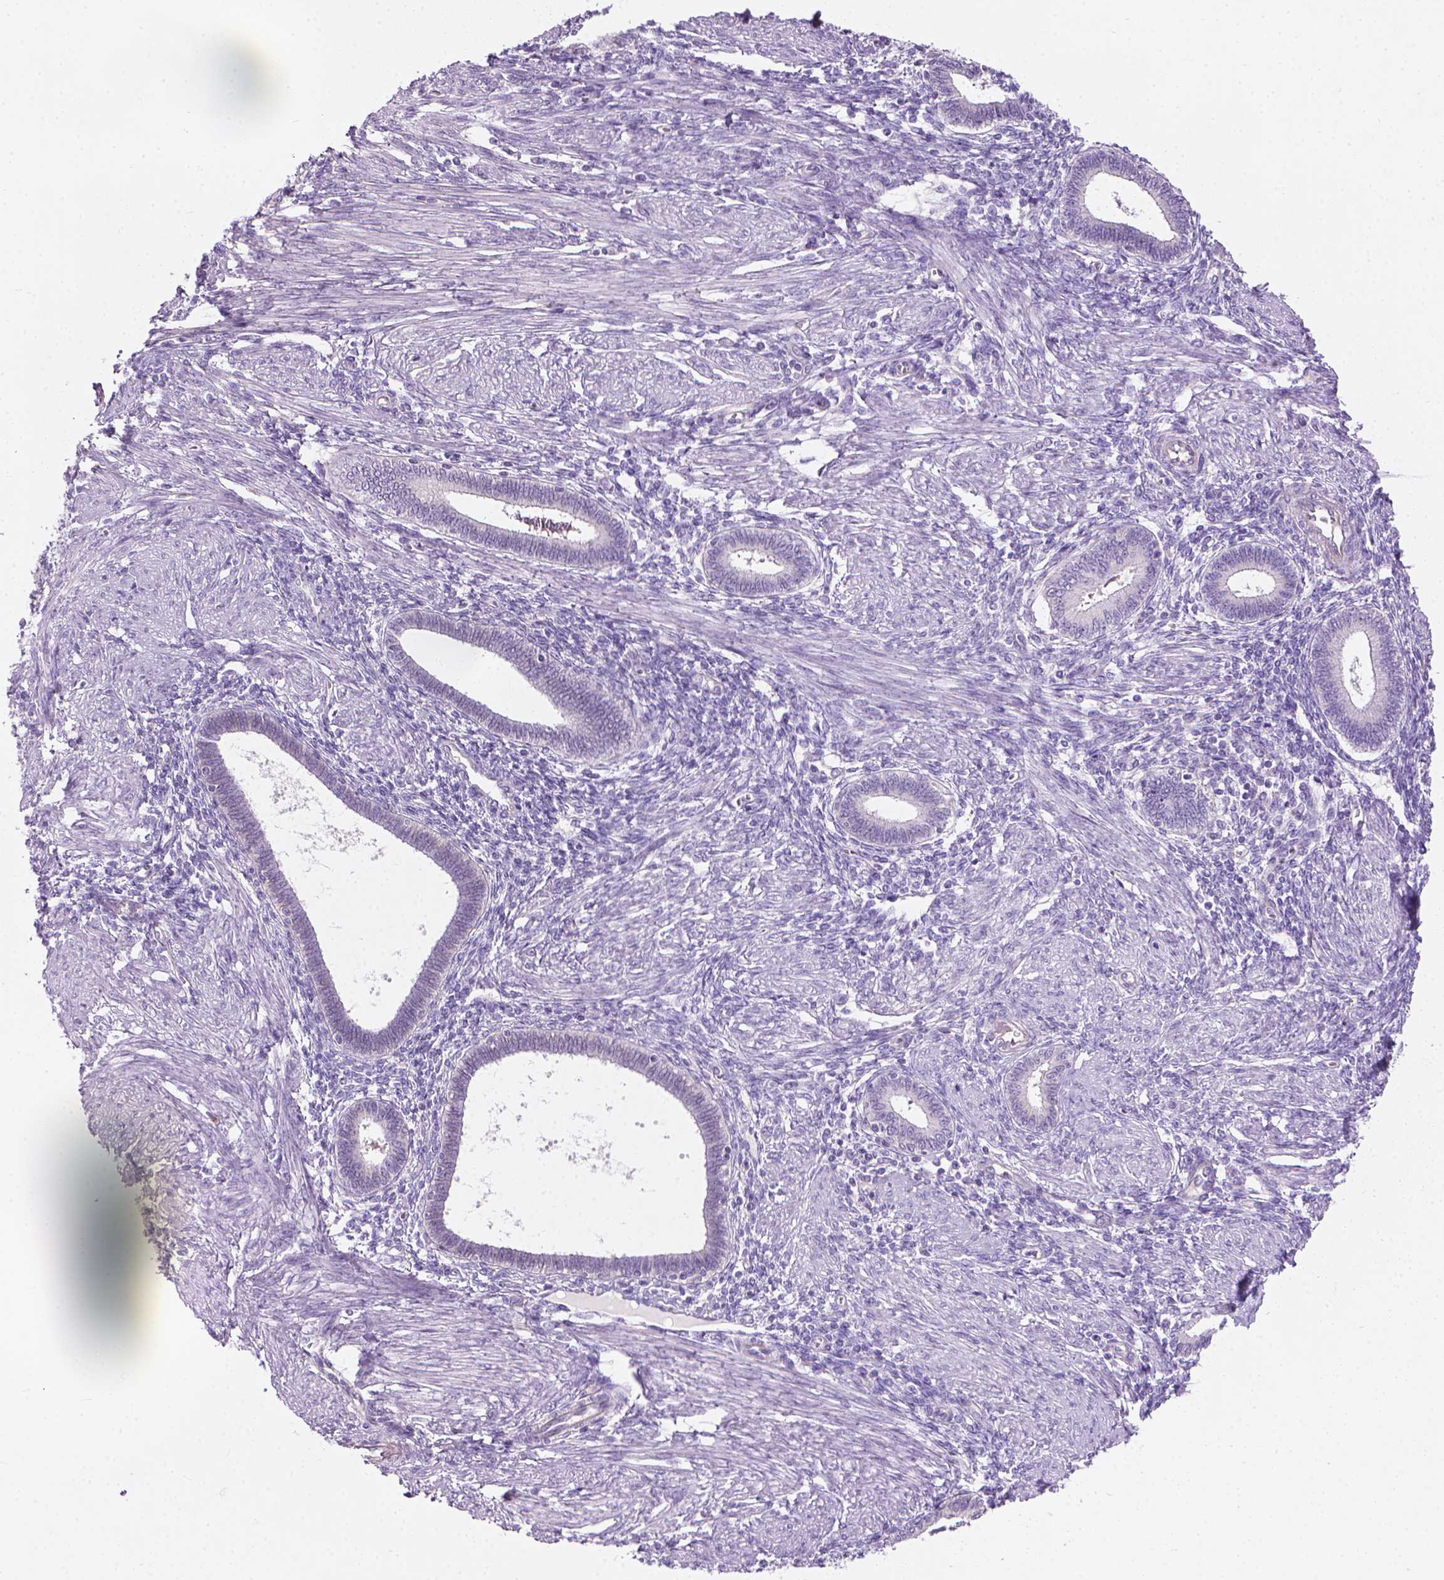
{"staining": {"intensity": "negative", "quantity": "none", "location": "none"}, "tissue": "endometrium", "cell_type": "Cells in endometrial stroma", "image_type": "normal", "snomed": [{"axis": "morphology", "description": "Normal tissue, NOS"}, {"axis": "topography", "description": "Endometrium"}], "caption": "Protein analysis of unremarkable endometrium shows no significant staining in cells in endometrial stroma.", "gene": "KRT73", "patient": {"sex": "female", "age": 42}}